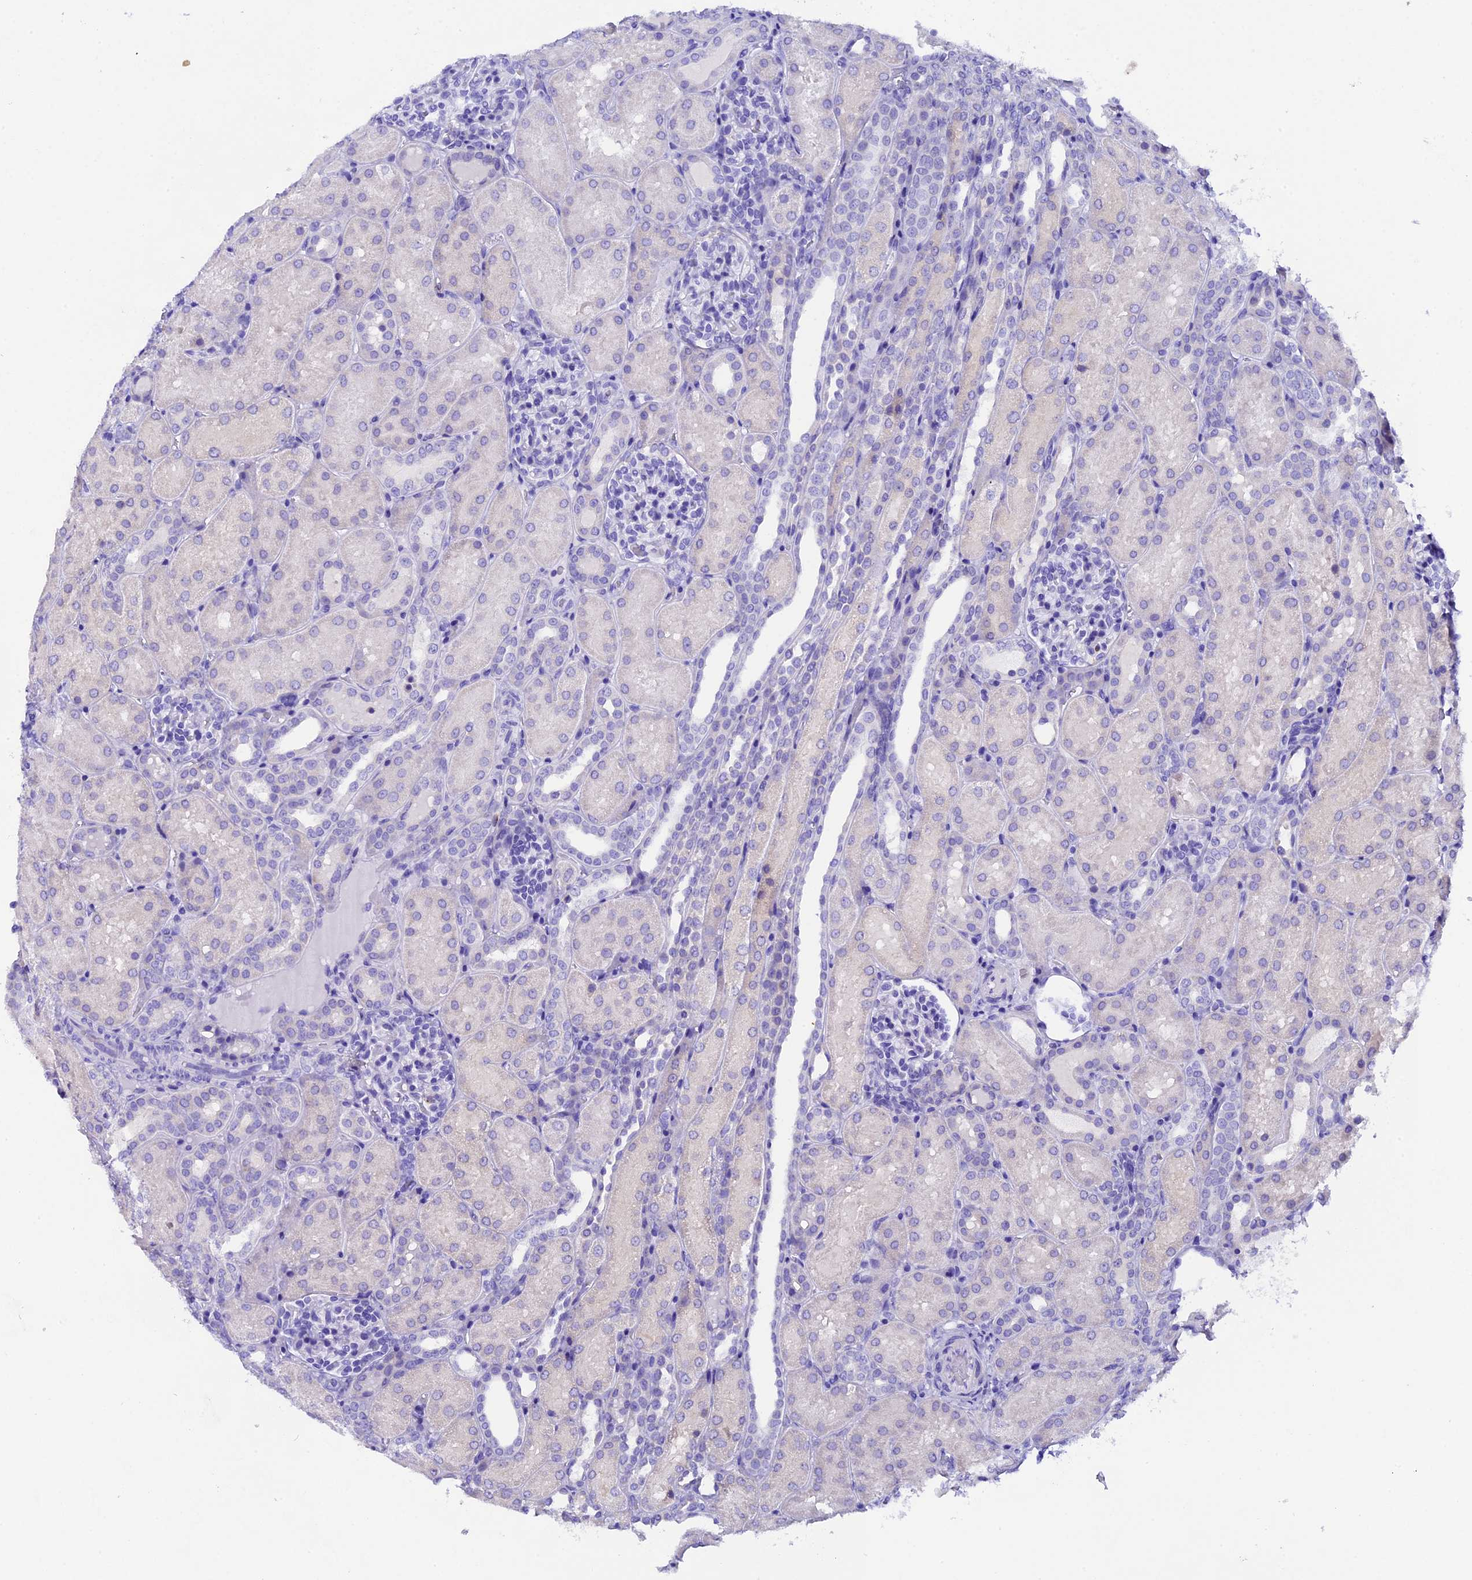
{"staining": {"intensity": "negative", "quantity": "none", "location": "none"}, "tissue": "kidney", "cell_type": "Cells in glomeruli", "image_type": "normal", "snomed": [{"axis": "morphology", "description": "Normal tissue, NOS"}, {"axis": "topography", "description": "Kidney"}], "caption": "Immunohistochemistry (IHC) of benign kidney displays no expression in cells in glomeruli.", "gene": "FKBP11", "patient": {"sex": "male", "age": 1}}